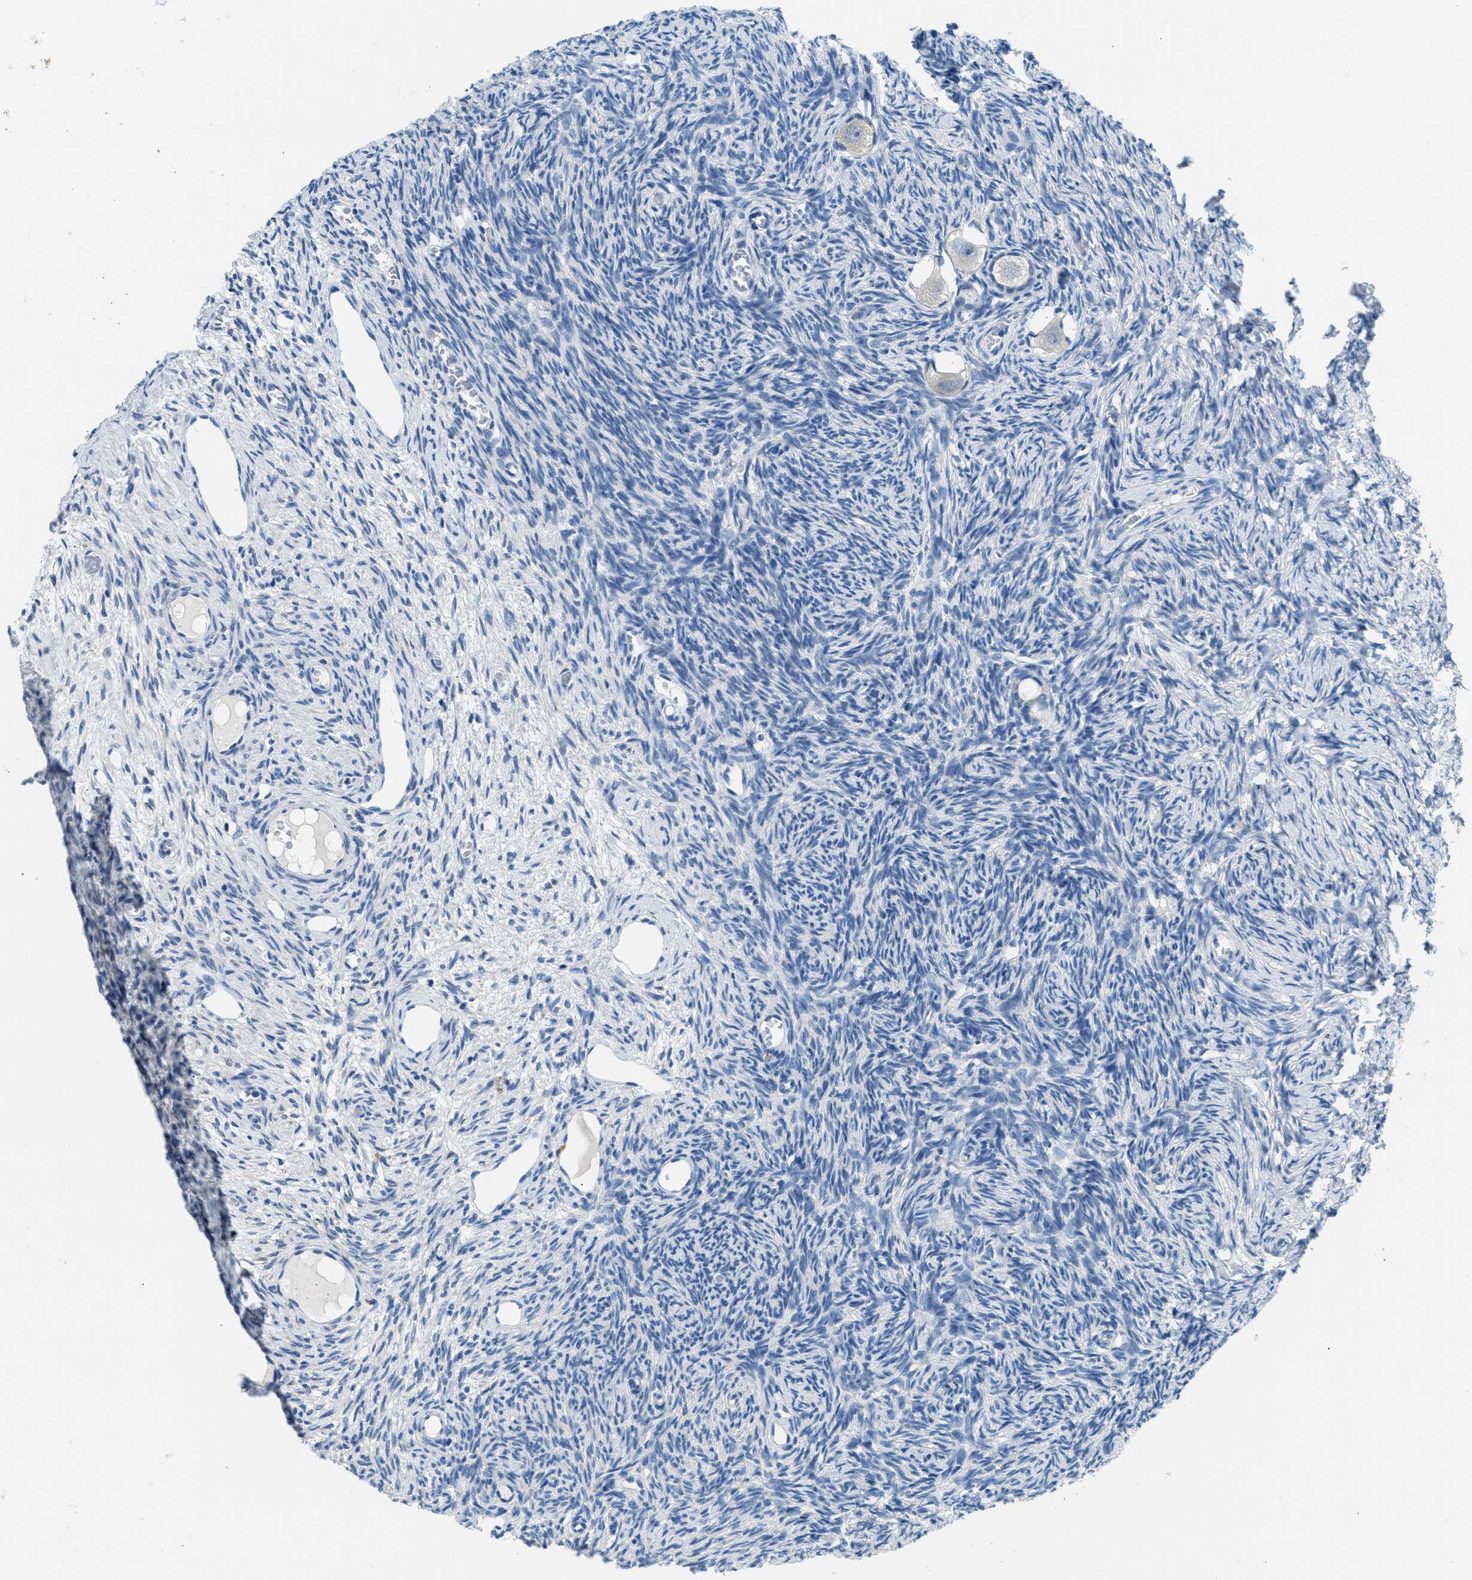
{"staining": {"intensity": "negative", "quantity": "none", "location": "none"}, "tissue": "ovary", "cell_type": "Follicle cells", "image_type": "normal", "snomed": [{"axis": "morphology", "description": "Normal tissue, NOS"}, {"axis": "topography", "description": "Ovary"}], "caption": "Histopathology image shows no protein positivity in follicle cells of benign ovary. (Brightfield microscopy of DAB (3,3'-diaminobenzidine) IHC at high magnification).", "gene": "CLDN18", "patient": {"sex": "female", "age": 27}}